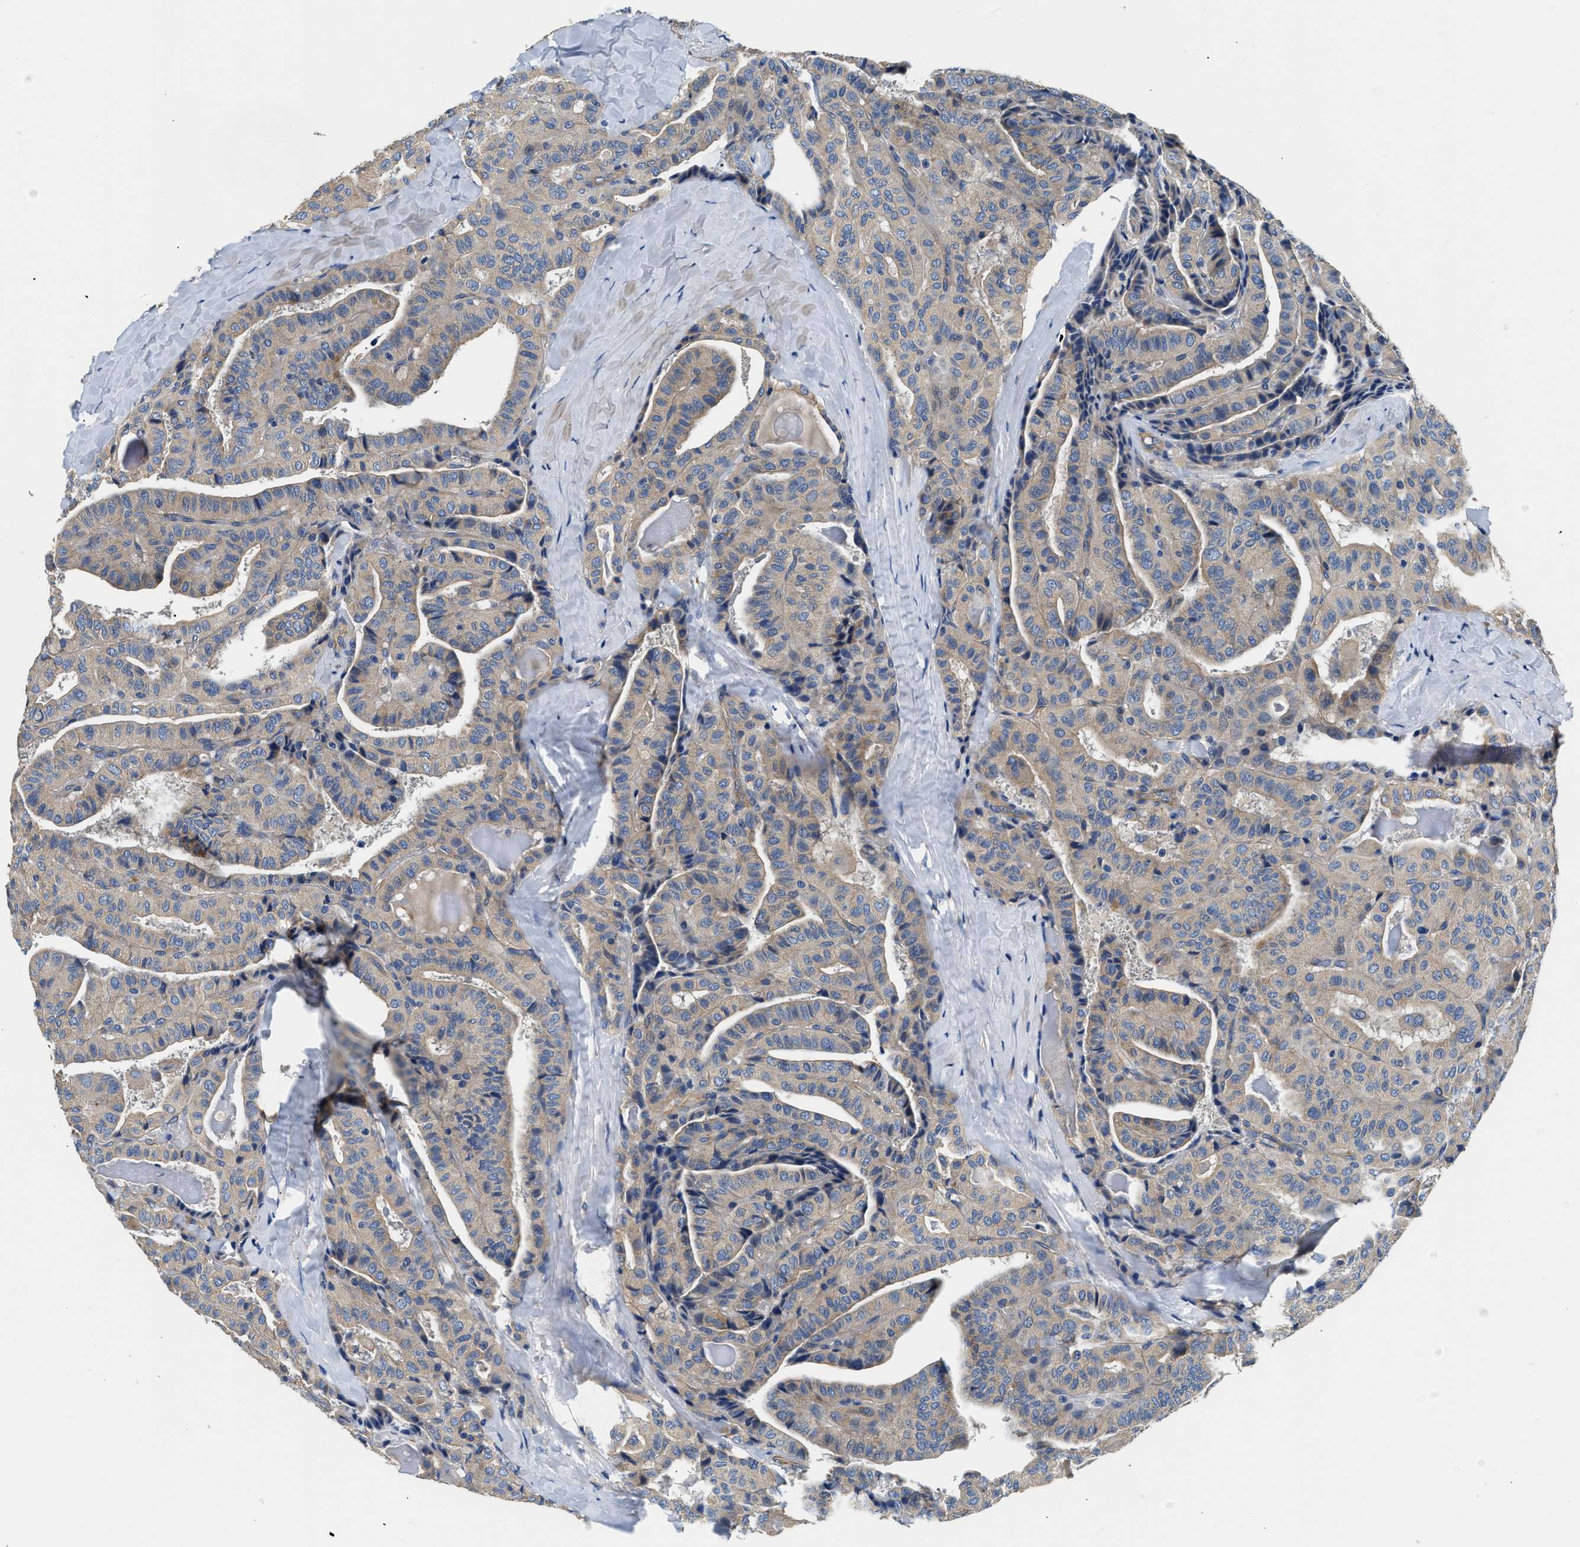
{"staining": {"intensity": "weak", "quantity": ">75%", "location": "cytoplasmic/membranous"}, "tissue": "thyroid cancer", "cell_type": "Tumor cells", "image_type": "cancer", "snomed": [{"axis": "morphology", "description": "Papillary adenocarcinoma, NOS"}, {"axis": "topography", "description": "Thyroid gland"}], "caption": "This is an image of immunohistochemistry (IHC) staining of thyroid cancer (papillary adenocarcinoma), which shows weak positivity in the cytoplasmic/membranous of tumor cells.", "gene": "CSDE1", "patient": {"sex": "male", "age": 77}}